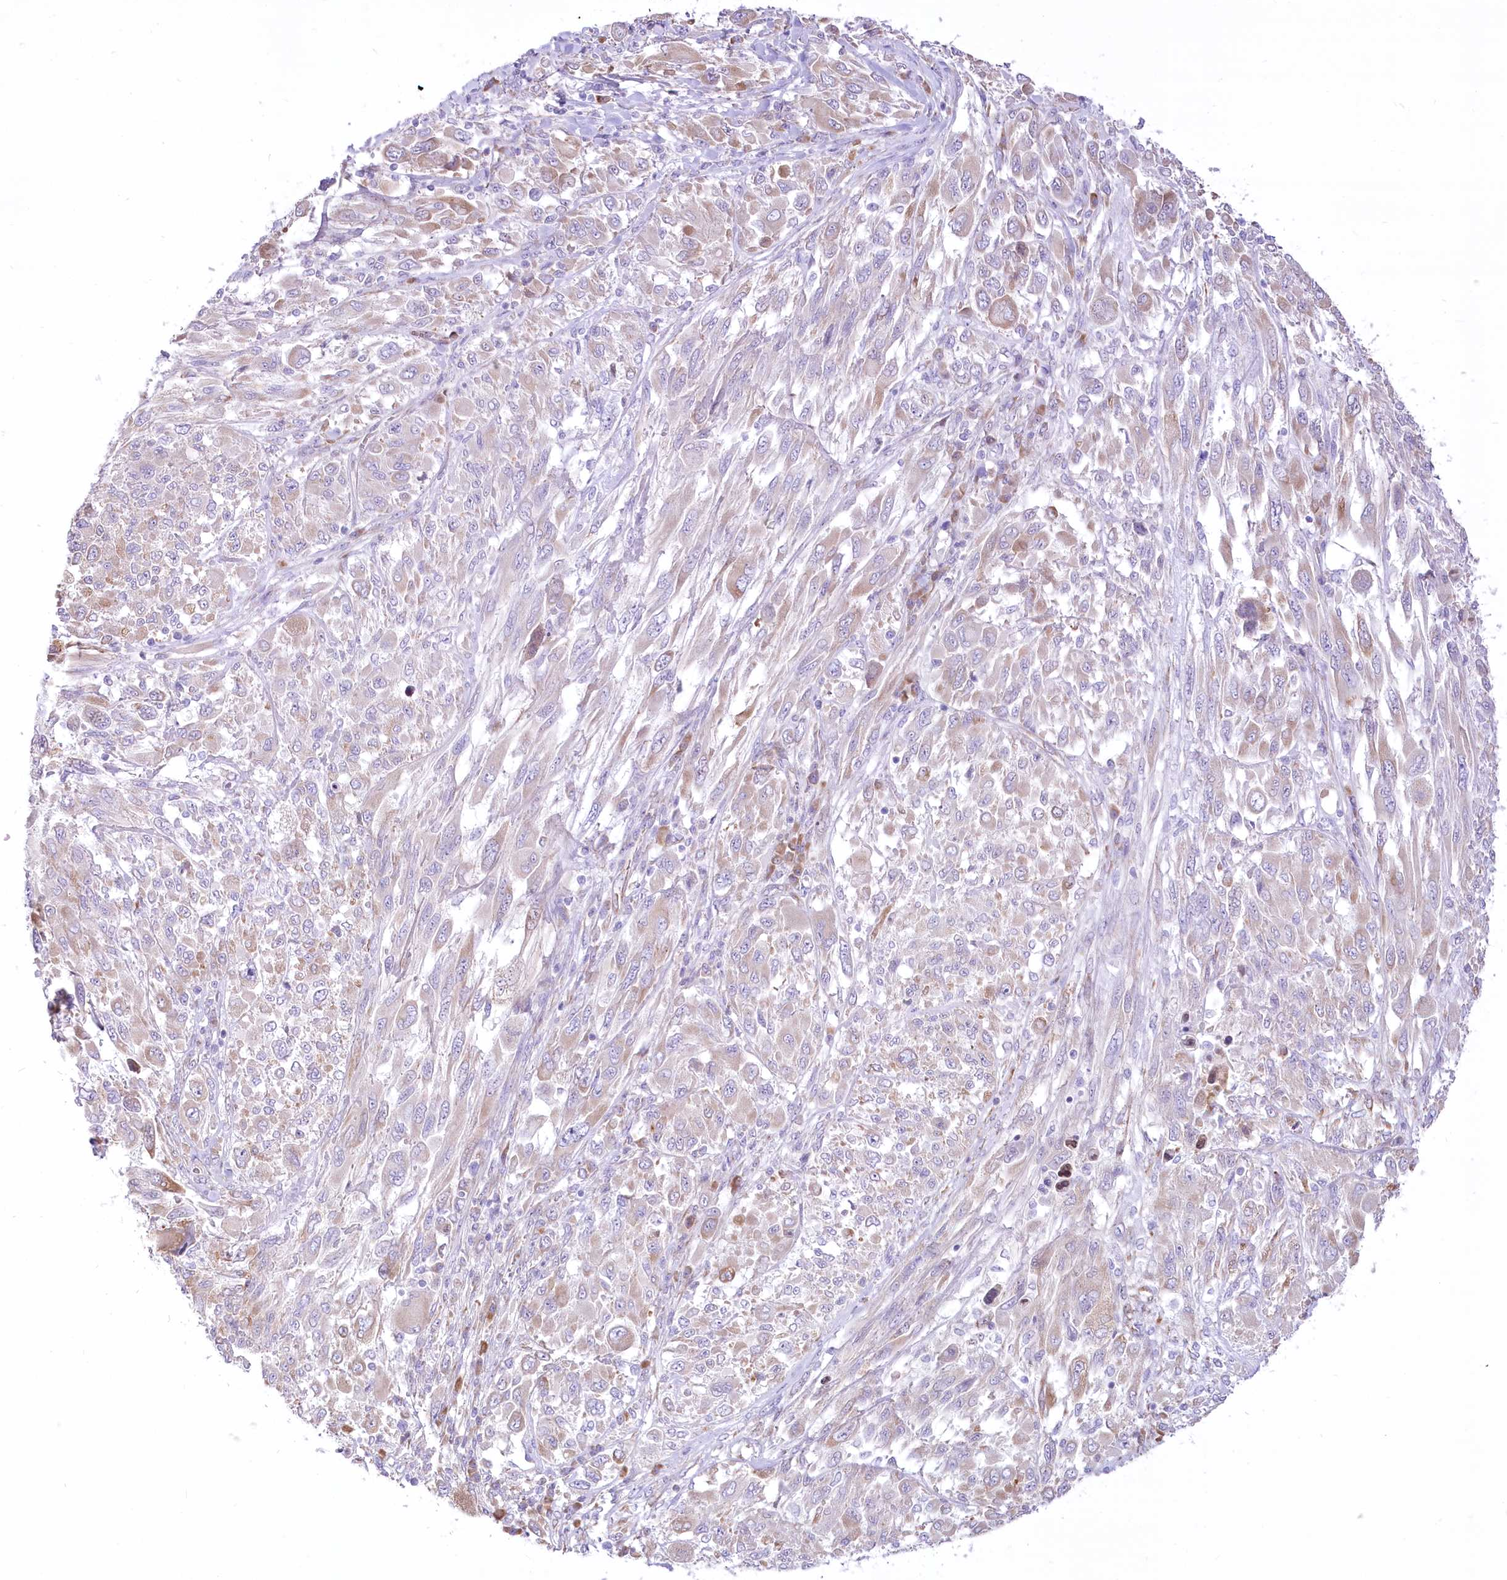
{"staining": {"intensity": "negative", "quantity": "none", "location": "none"}, "tissue": "melanoma", "cell_type": "Tumor cells", "image_type": "cancer", "snomed": [{"axis": "morphology", "description": "Malignant melanoma, NOS"}, {"axis": "topography", "description": "Skin"}], "caption": "Tumor cells are negative for brown protein staining in melanoma.", "gene": "STT3B", "patient": {"sex": "female", "age": 91}}